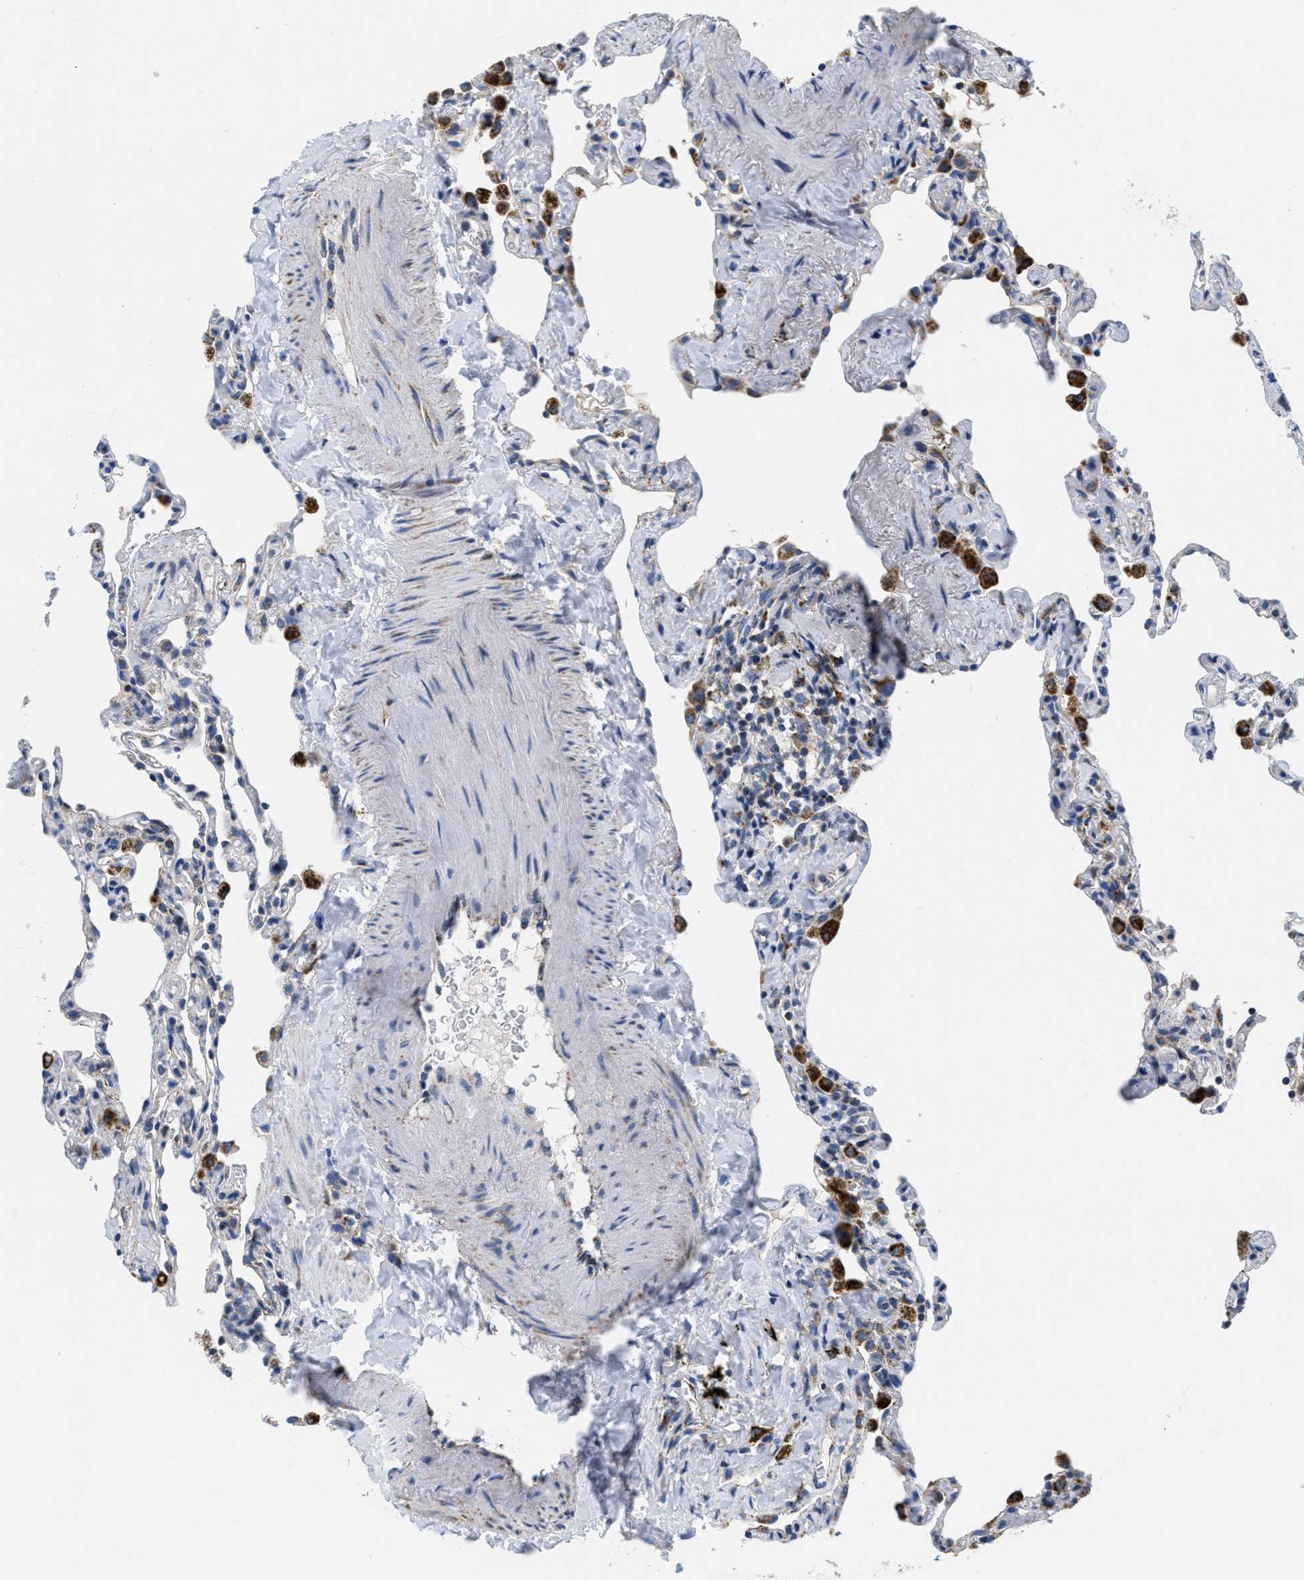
{"staining": {"intensity": "weak", "quantity": "<25%", "location": "cytoplasmic/membranous"}, "tissue": "lung", "cell_type": "Alveolar cells", "image_type": "normal", "snomed": [{"axis": "morphology", "description": "Normal tissue, NOS"}, {"axis": "topography", "description": "Lung"}], "caption": "DAB immunohistochemical staining of normal human lung shows no significant positivity in alveolar cells.", "gene": "KCNJ5", "patient": {"sex": "male", "age": 59}}